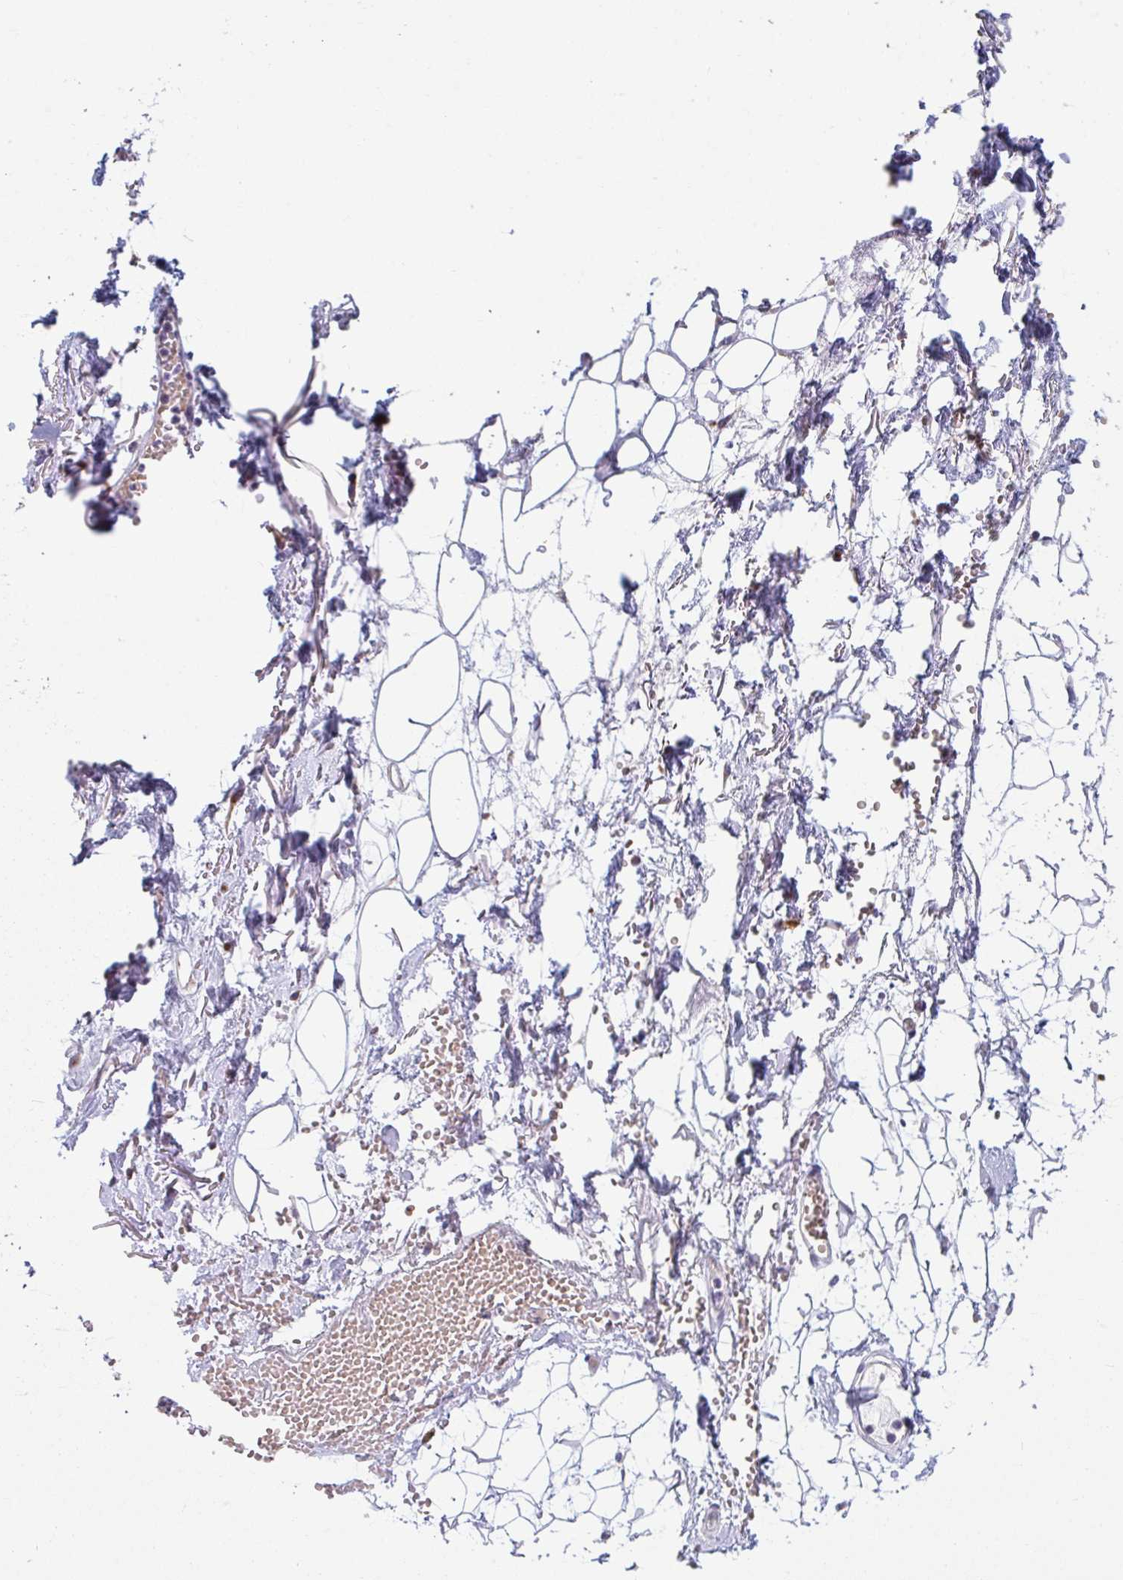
{"staining": {"intensity": "negative", "quantity": "none", "location": "none"}, "tissue": "adipose tissue", "cell_type": "Adipocytes", "image_type": "normal", "snomed": [{"axis": "morphology", "description": "Normal tissue, NOS"}, {"axis": "topography", "description": "Anal"}, {"axis": "topography", "description": "Peripheral nerve tissue"}], "caption": "Immunohistochemistry (IHC) of benign adipose tissue exhibits no expression in adipocytes.", "gene": "EIF1AD", "patient": {"sex": "male", "age": 78}}